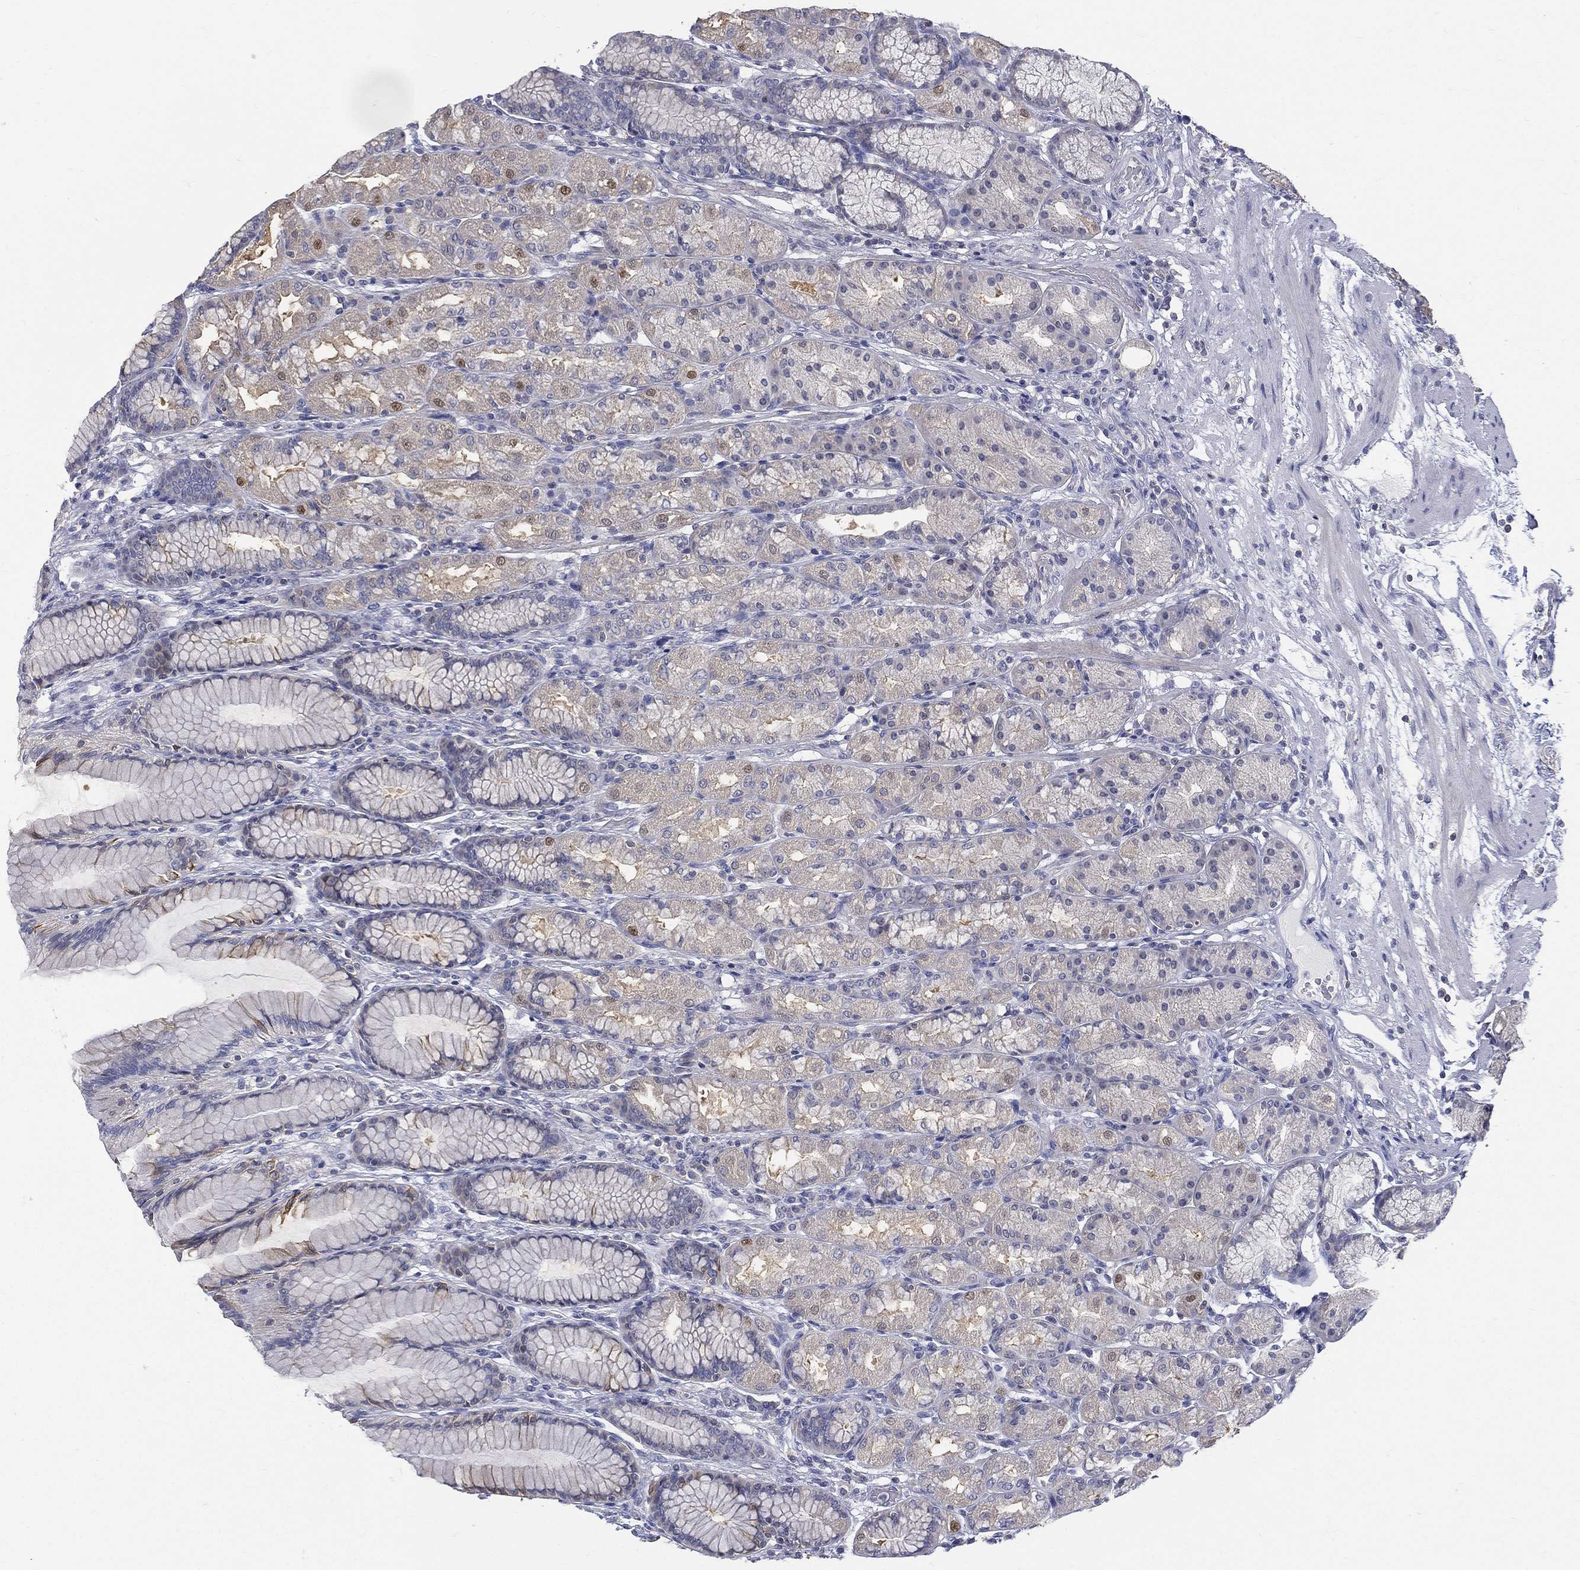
{"staining": {"intensity": "strong", "quantity": "<25%", "location": "nuclear"}, "tissue": "stomach", "cell_type": "Glandular cells", "image_type": "normal", "snomed": [{"axis": "morphology", "description": "Normal tissue, NOS"}, {"axis": "morphology", "description": "Adenocarcinoma, NOS"}, {"axis": "topography", "description": "Stomach"}], "caption": "Stomach stained with a brown dye displays strong nuclear positive expression in about <25% of glandular cells.", "gene": "ETNPPL", "patient": {"sex": "female", "age": 79}}